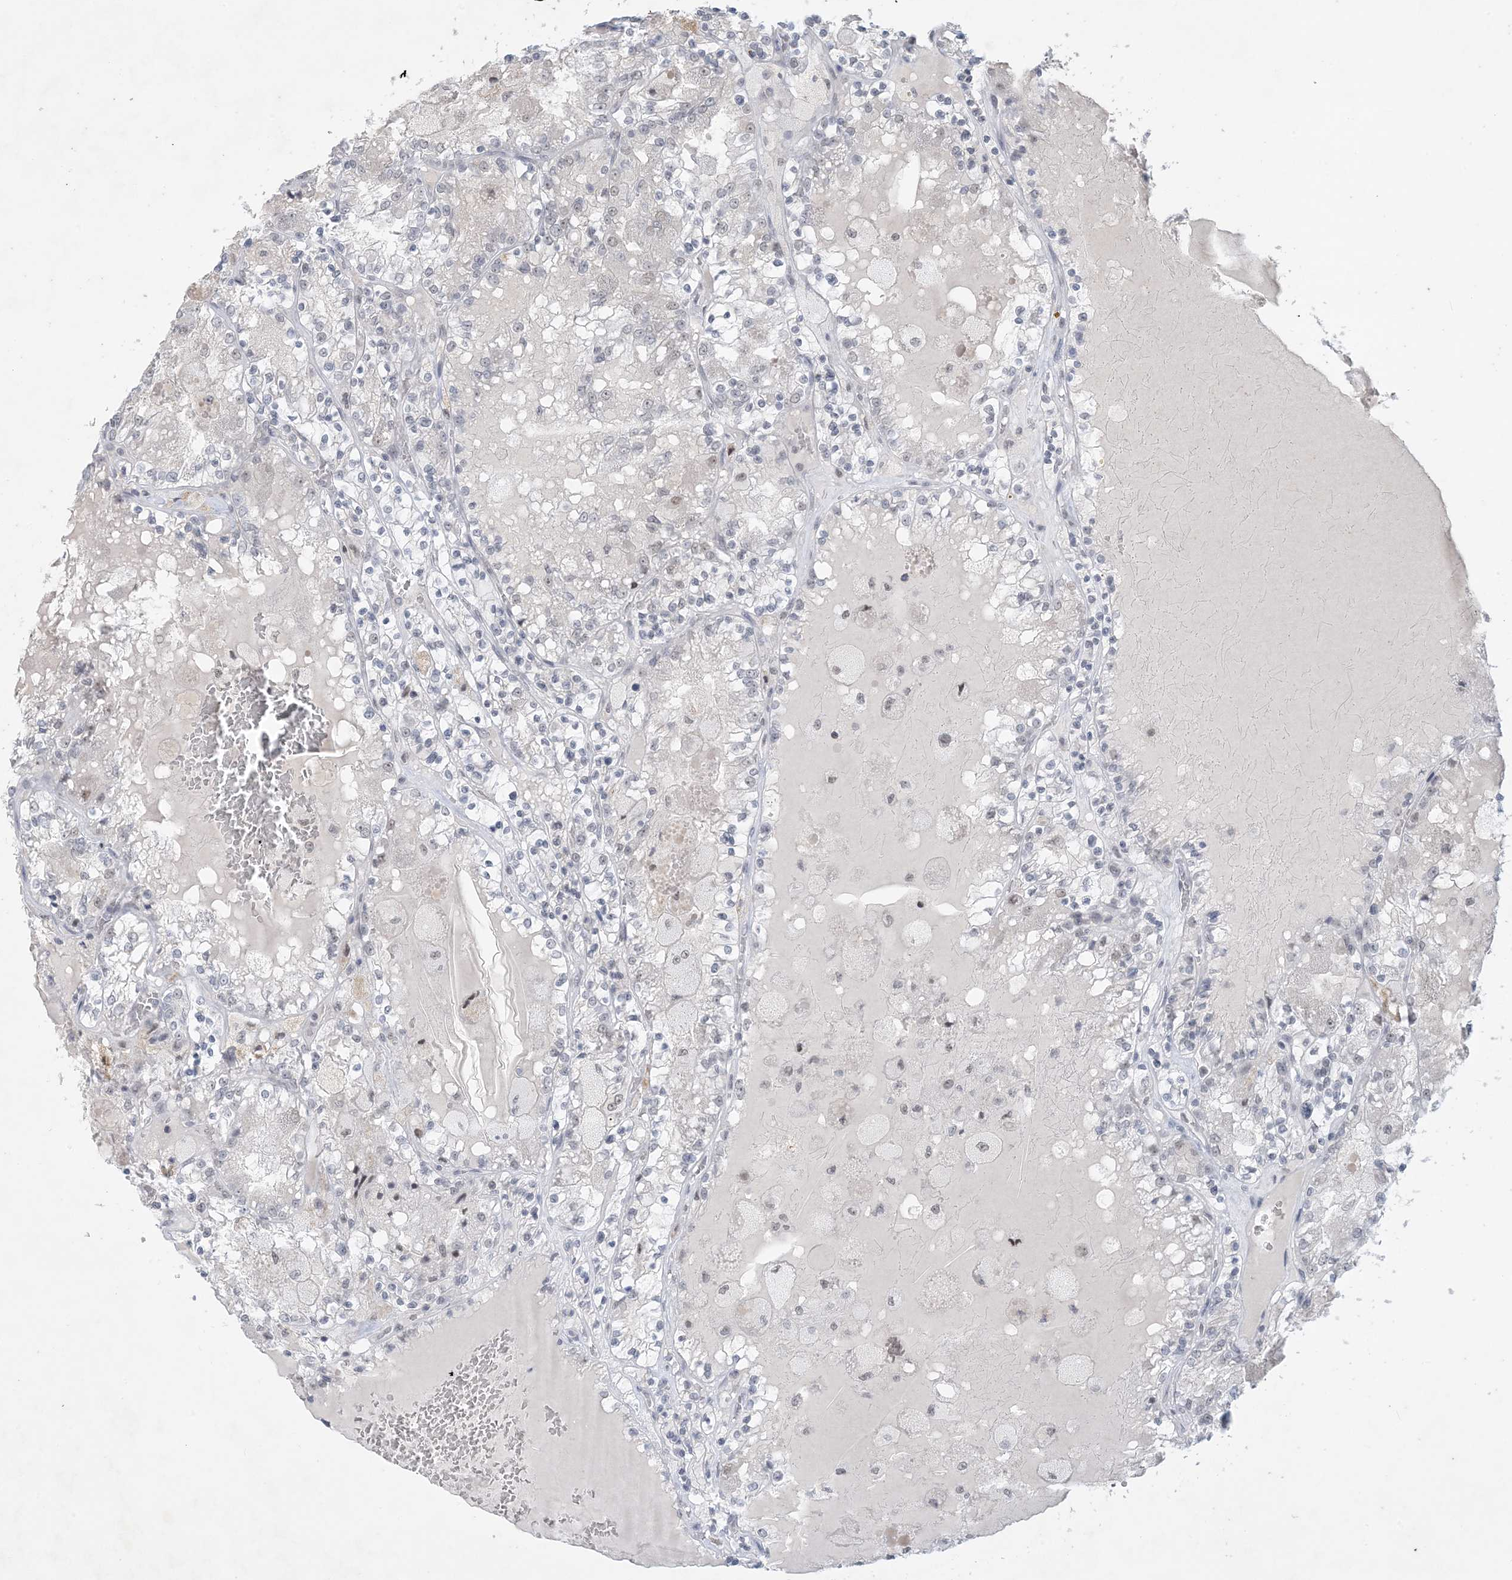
{"staining": {"intensity": "negative", "quantity": "none", "location": "none"}, "tissue": "renal cancer", "cell_type": "Tumor cells", "image_type": "cancer", "snomed": [{"axis": "morphology", "description": "Adenocarcinoma, NOS"}, {"axis": "topography", "description": "Kidney"}], "caption": "Tumor cells show no significant staining in renal cancer (adenocarcinoma).", "gene": "ZNF674", "patient": {"sex": "female", "age": 56}}